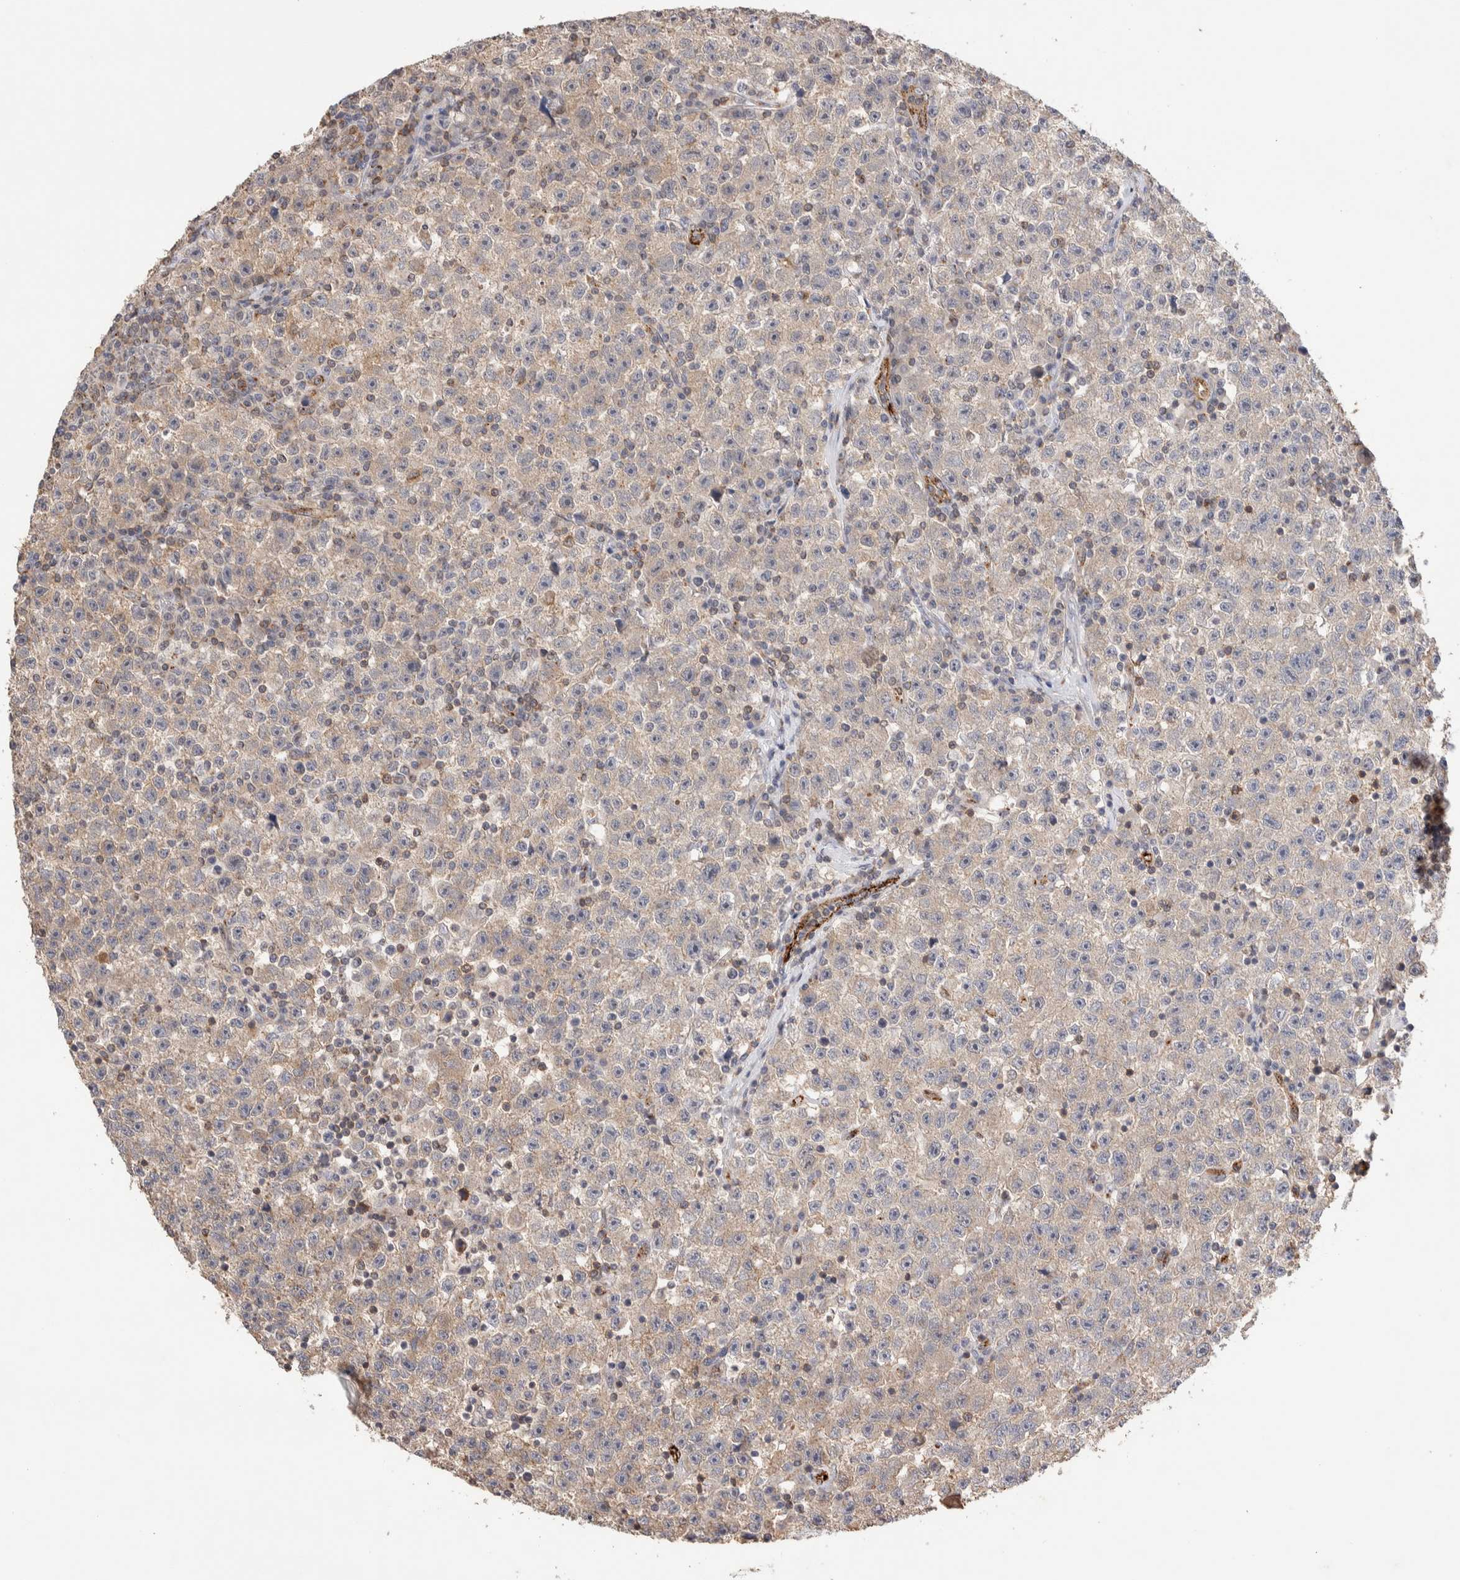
{"staining": {"intensity": "weak", "quantity": "25%-75%", "location": "cytoplasmic/membranous"}, "tissue": "testis cancer", "cell_type": "Tumor cells", "image_type": "cancer", "snomed": [{"axis": "morphology", "description": "Seminoma, NOS"}, {"axis": "topography", "description": "Testis"}], "caption": "There is low levels of weak cytoplasmic/membranous positivity in tumor cells of testis cancer (seminoma), as demonstrated by immunohistochemical staining (brown color).", "gene": "NSMAF", "patient": {"sex": "male", "age": 22}}